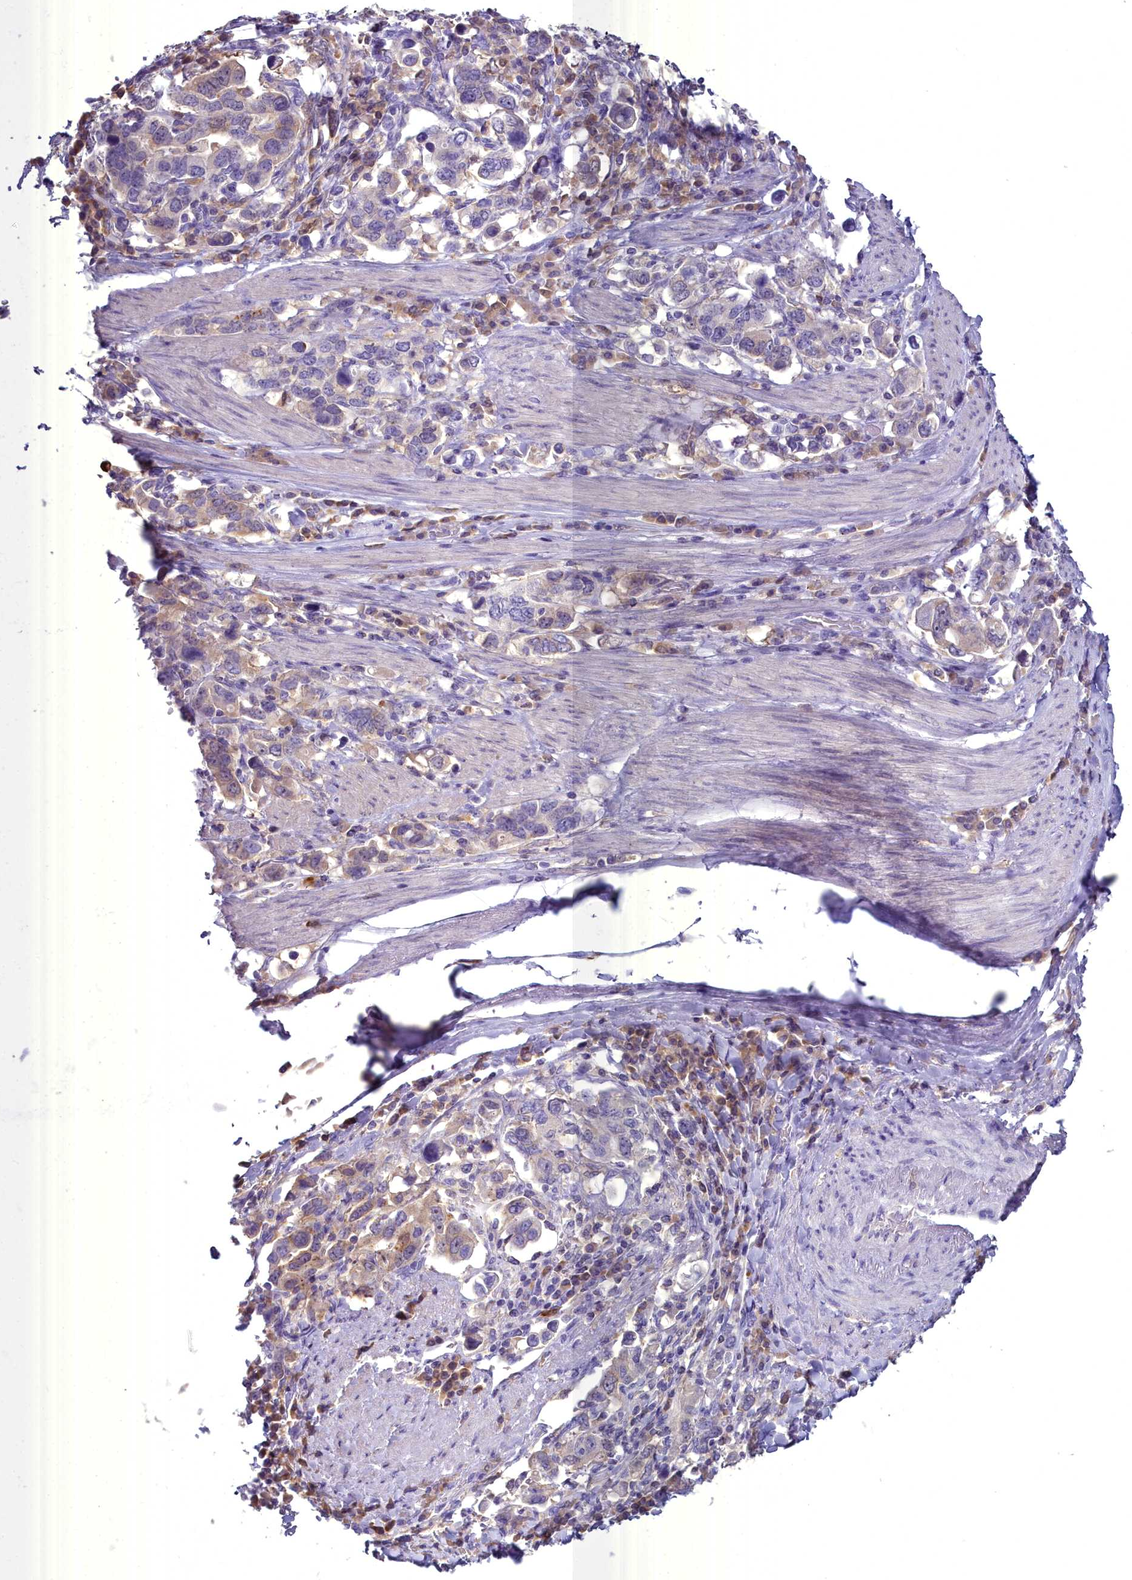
{"staining": {"intensity": "moderate", "quantity": "<25%", "location": "cytoplasmic/membranous"}, "tissue": "stomach cancer", "cell_type": "Tumor cells", "image_type": "cancer", "snomed": [{"axis": "morphology", "description": "Adenocarcinoma, NOS"}, {"axis": "topography", "description": "Stomach, upper"}, {"axis": "topography", "description": "Stomach"}], "caption": "Protein staining demonstrates moderate cytoplasmic/membranous staining in about <25% of tumor cells in adenocarcinoma (stomach).", "gene": "BLNK", "patient": {"sex": "male", "age": 62}}